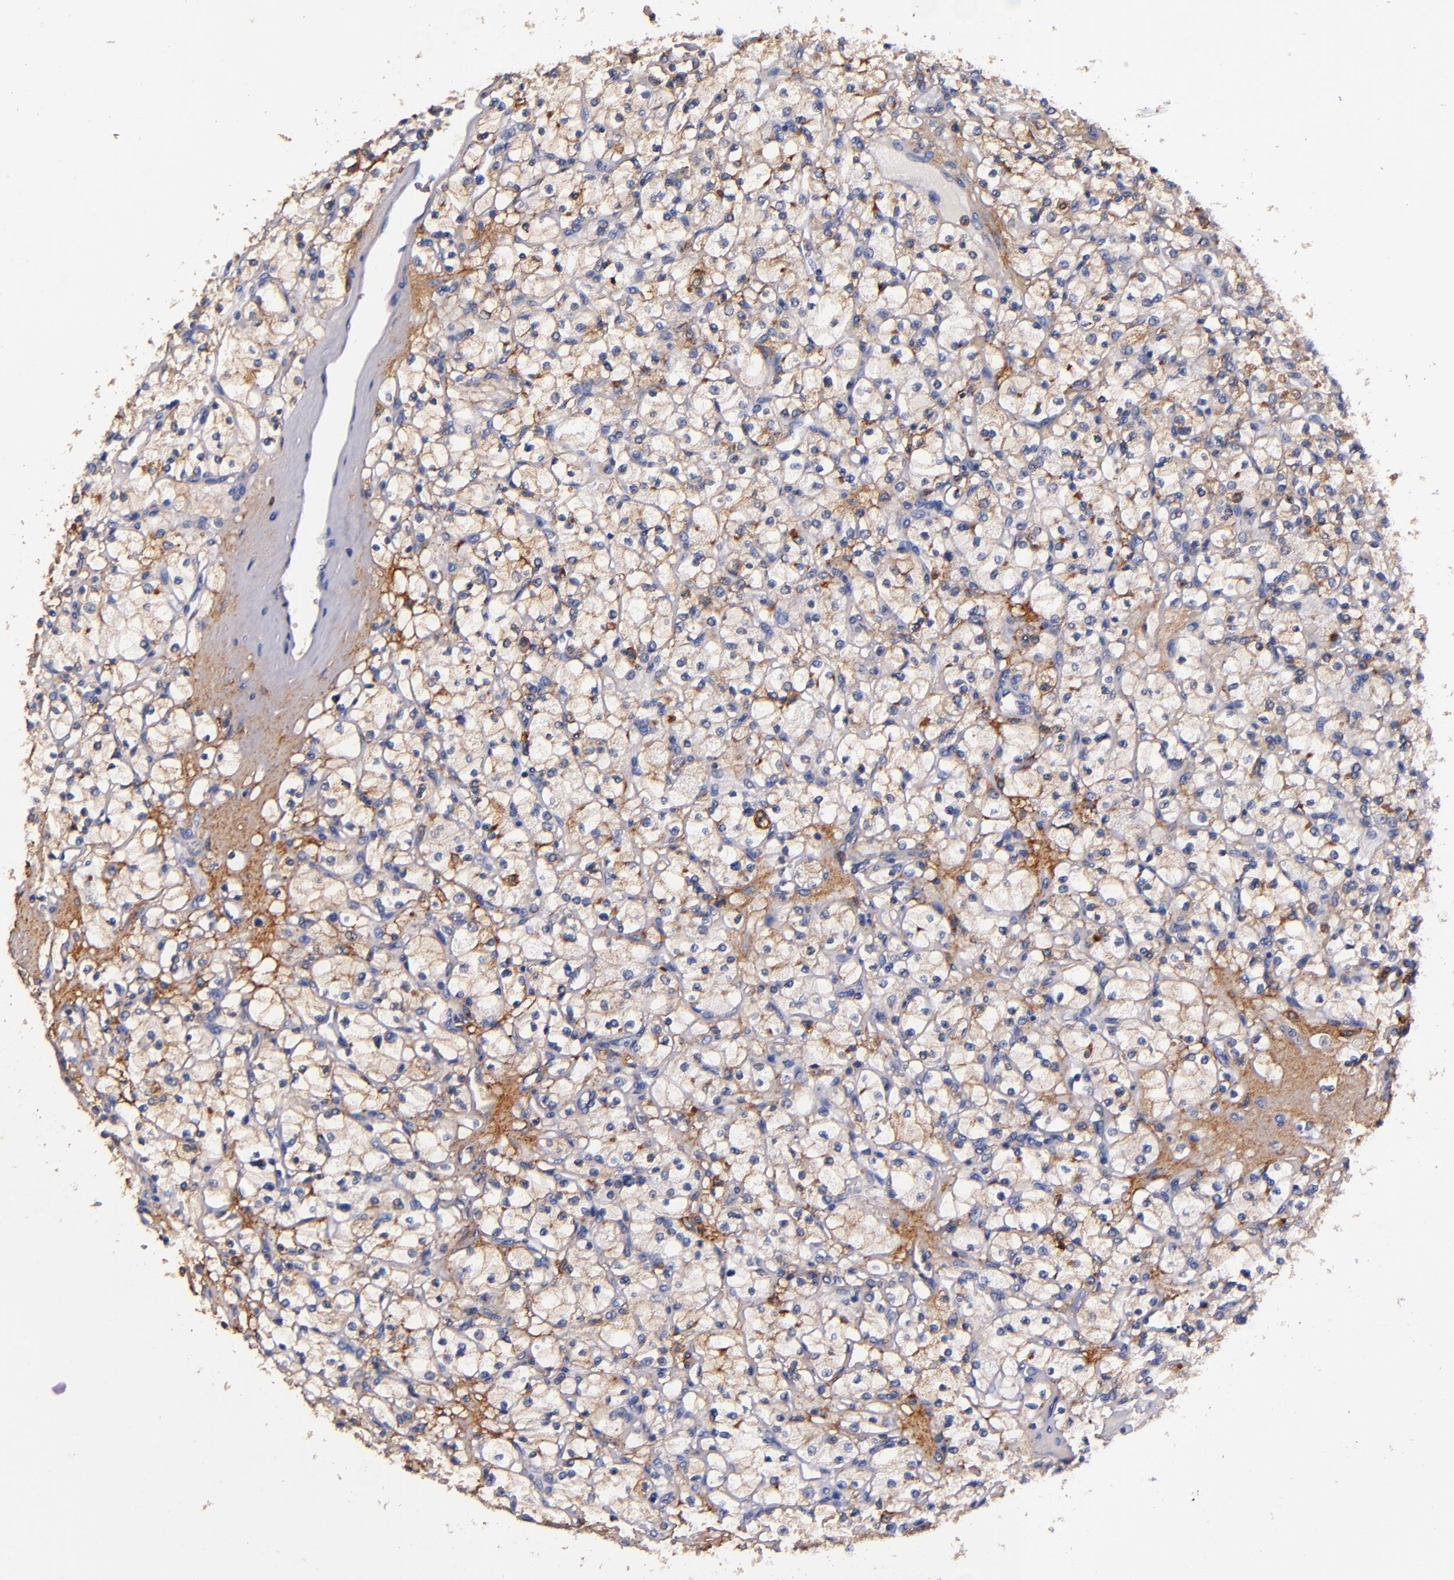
{"staining": {"intensity": "weak", "quantity": "25%-75%", "location": "cytoplasmic/membranous"}, "tissue": "renal cancer", "cell_type": "Tumor cells", "image_type": "cancer", "snomed": [{"axis": "morphology", "description": "Adenocarcinoma, NOS"}, {"axis": "topography", "description": "Kidney"}], "caption": "Adenocarcinoma (renal) tissue shows weak cytoplasmic/membranous staining in approximately 25%-75% of tumor cells (brown staining indicates protein expression, while blue staining denotes nuclei).", "gene": "SIRPA", "patient": {"sex": "female", "age": 83}}